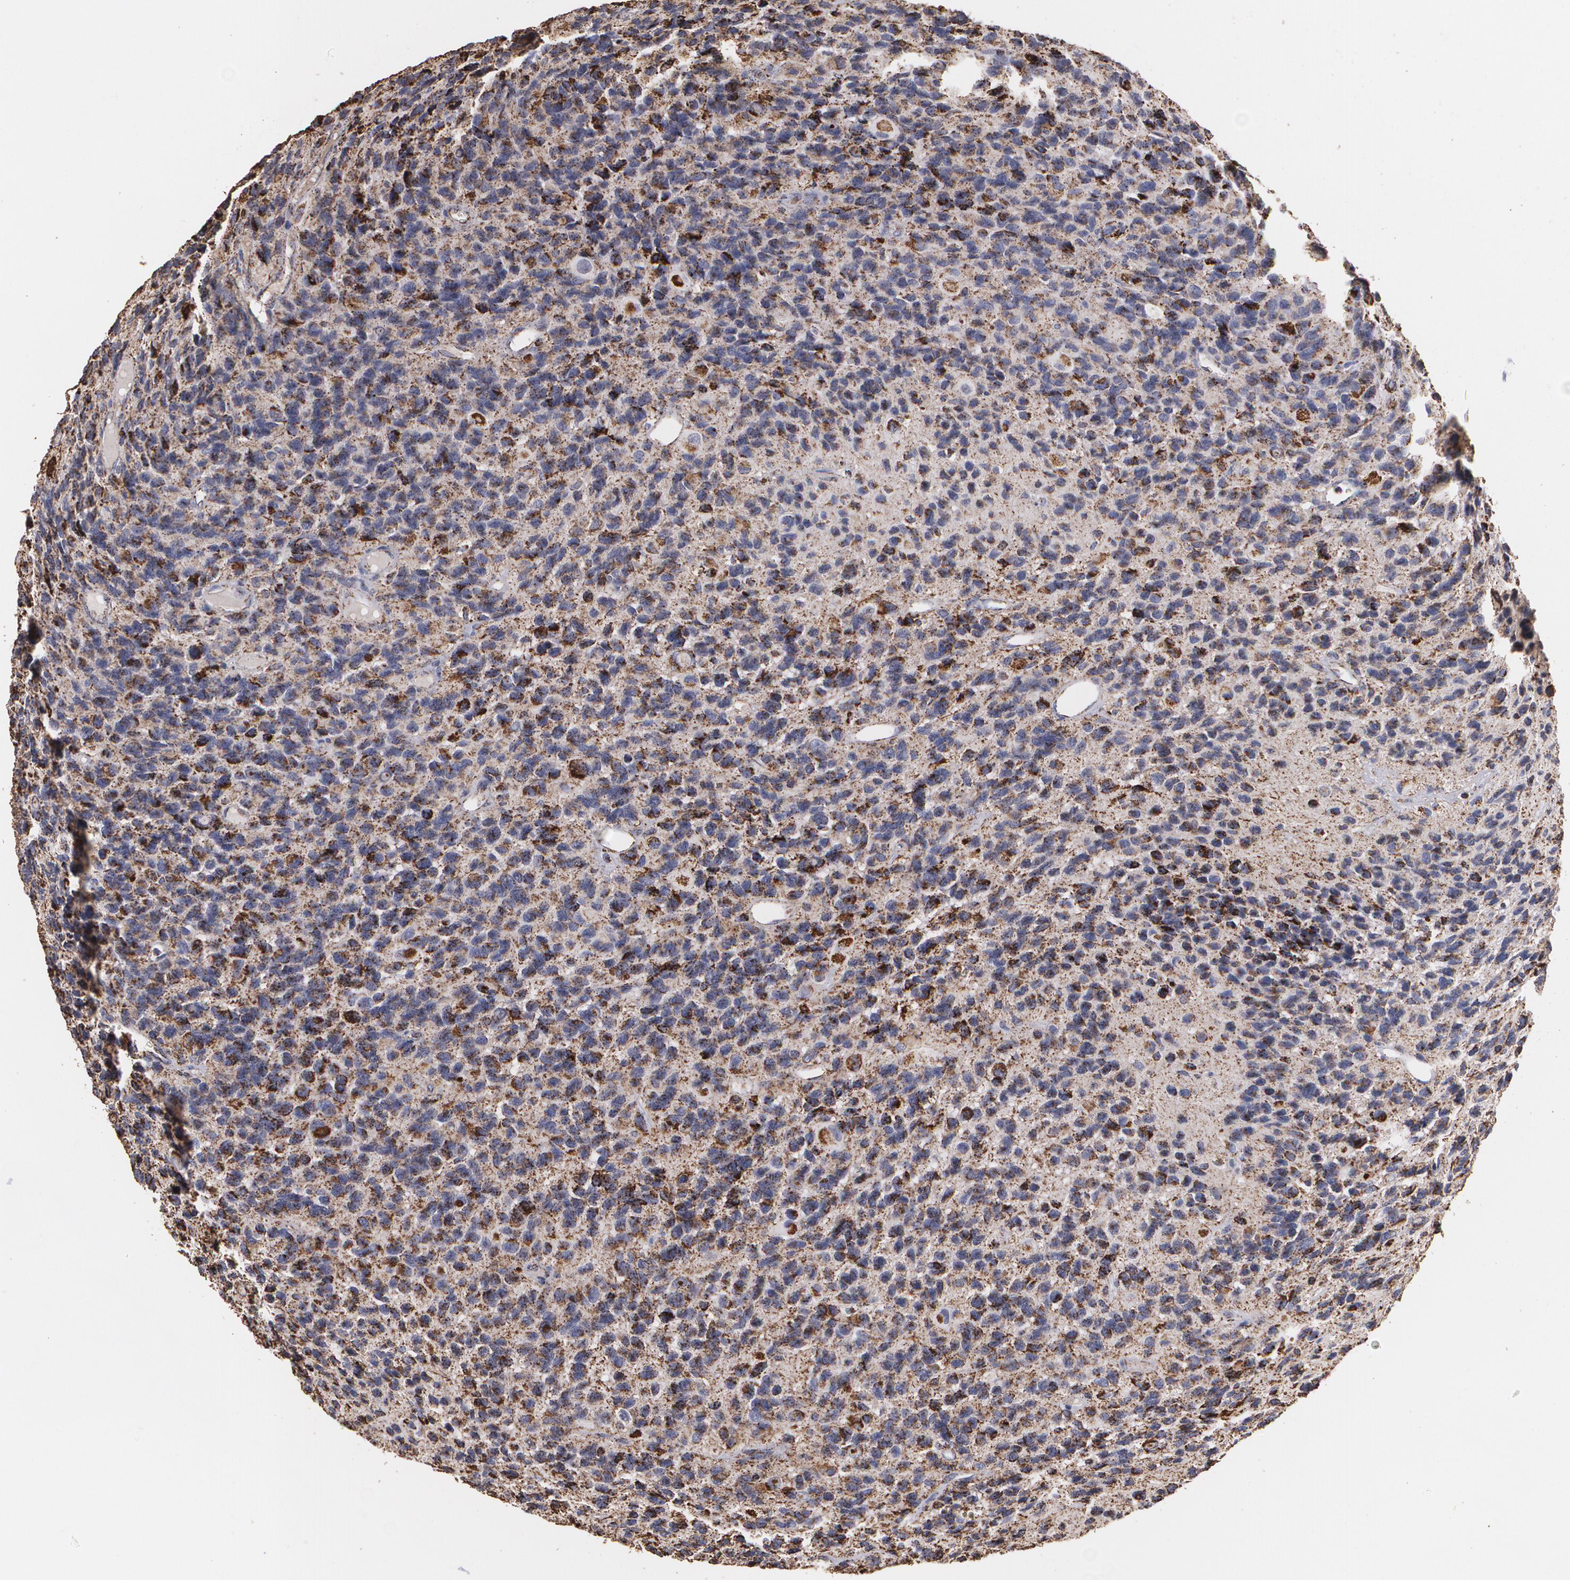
{"staining": {"intensity": "moderate", "quantity": ">75%", "location": "cytoplasmic/membranous"}, "tissue": "glioma", "cell_type": "Tumor cells", "image_type": "cancer", "snomed": [{"axis": "morphology", "description": "Glioma, malignant, High grade"}, {"axis": "topography", "description": "Brain"}], "caption": "High-power microscopy captured an immunohistochemistry (IHC) photomicrograph of malignant glioma (high-grade), revealing moderate cytoplasmic/membranous staining in about >75% of tumor cells. (DAB IHC with brightfield microscopy, high magnification).", "gene": "HSPD1", "patient": {"sex": "male", "age": 77}}